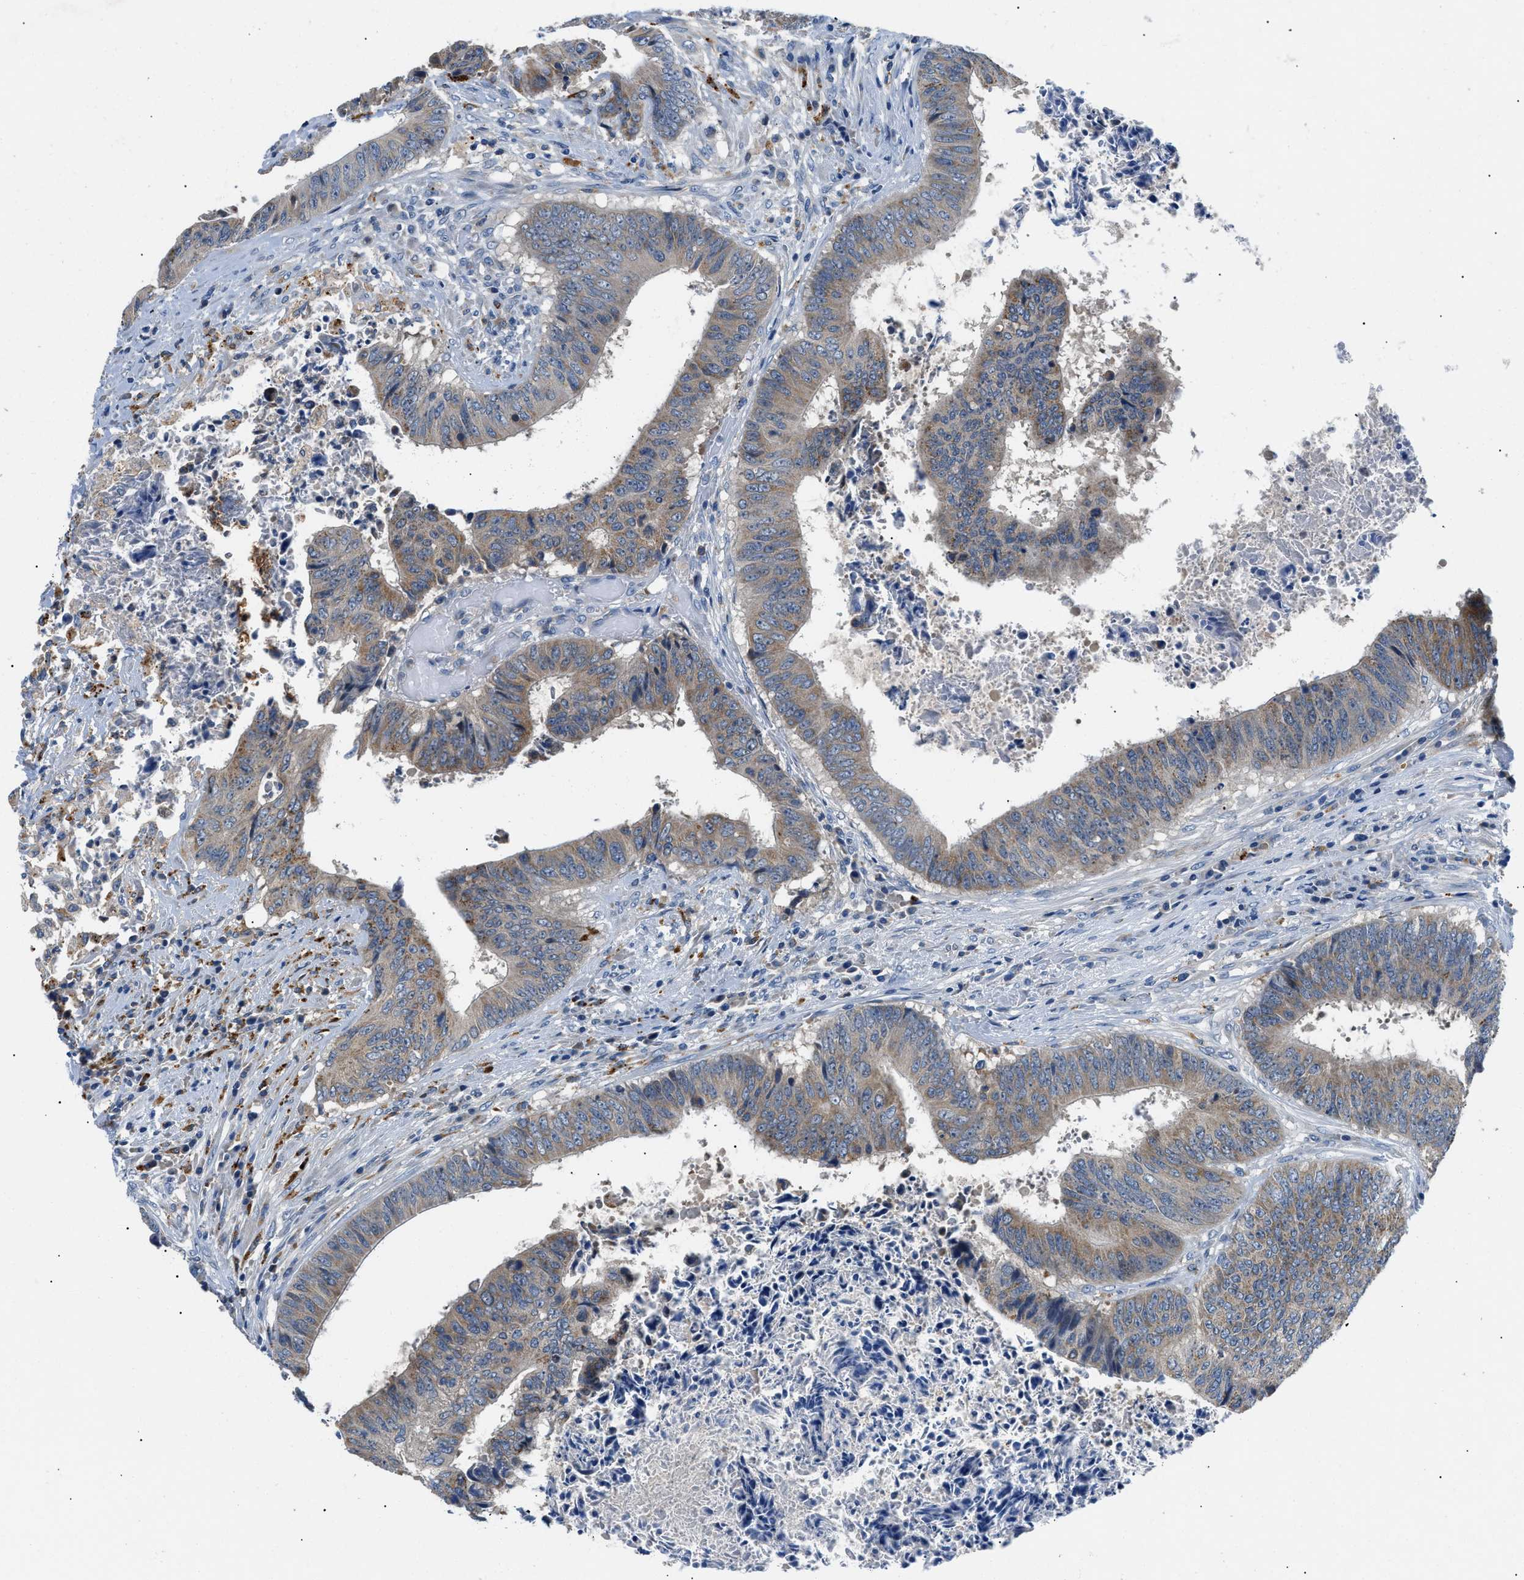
{"staining": {"intensity": "weak", "quantity": ">75%", "location": "cytoplasmic/membranous"}, "tissue": "colorectal cancer", "cell_type": "Tumor cells", "image_type": "cancer", "snomed": [{"axis": "morphology", "description": "Adenocarcinoma, NOS"}, {"axis": "topography", "description": "Rectum"}], "caption": "Tumor cells exhibit low levels of weak cytoplasmic/membranous expression in about >75% of cells in colorectal cancer.", "gene": "ADGRE3", "patient": {"sex": "male", "age": 72}}